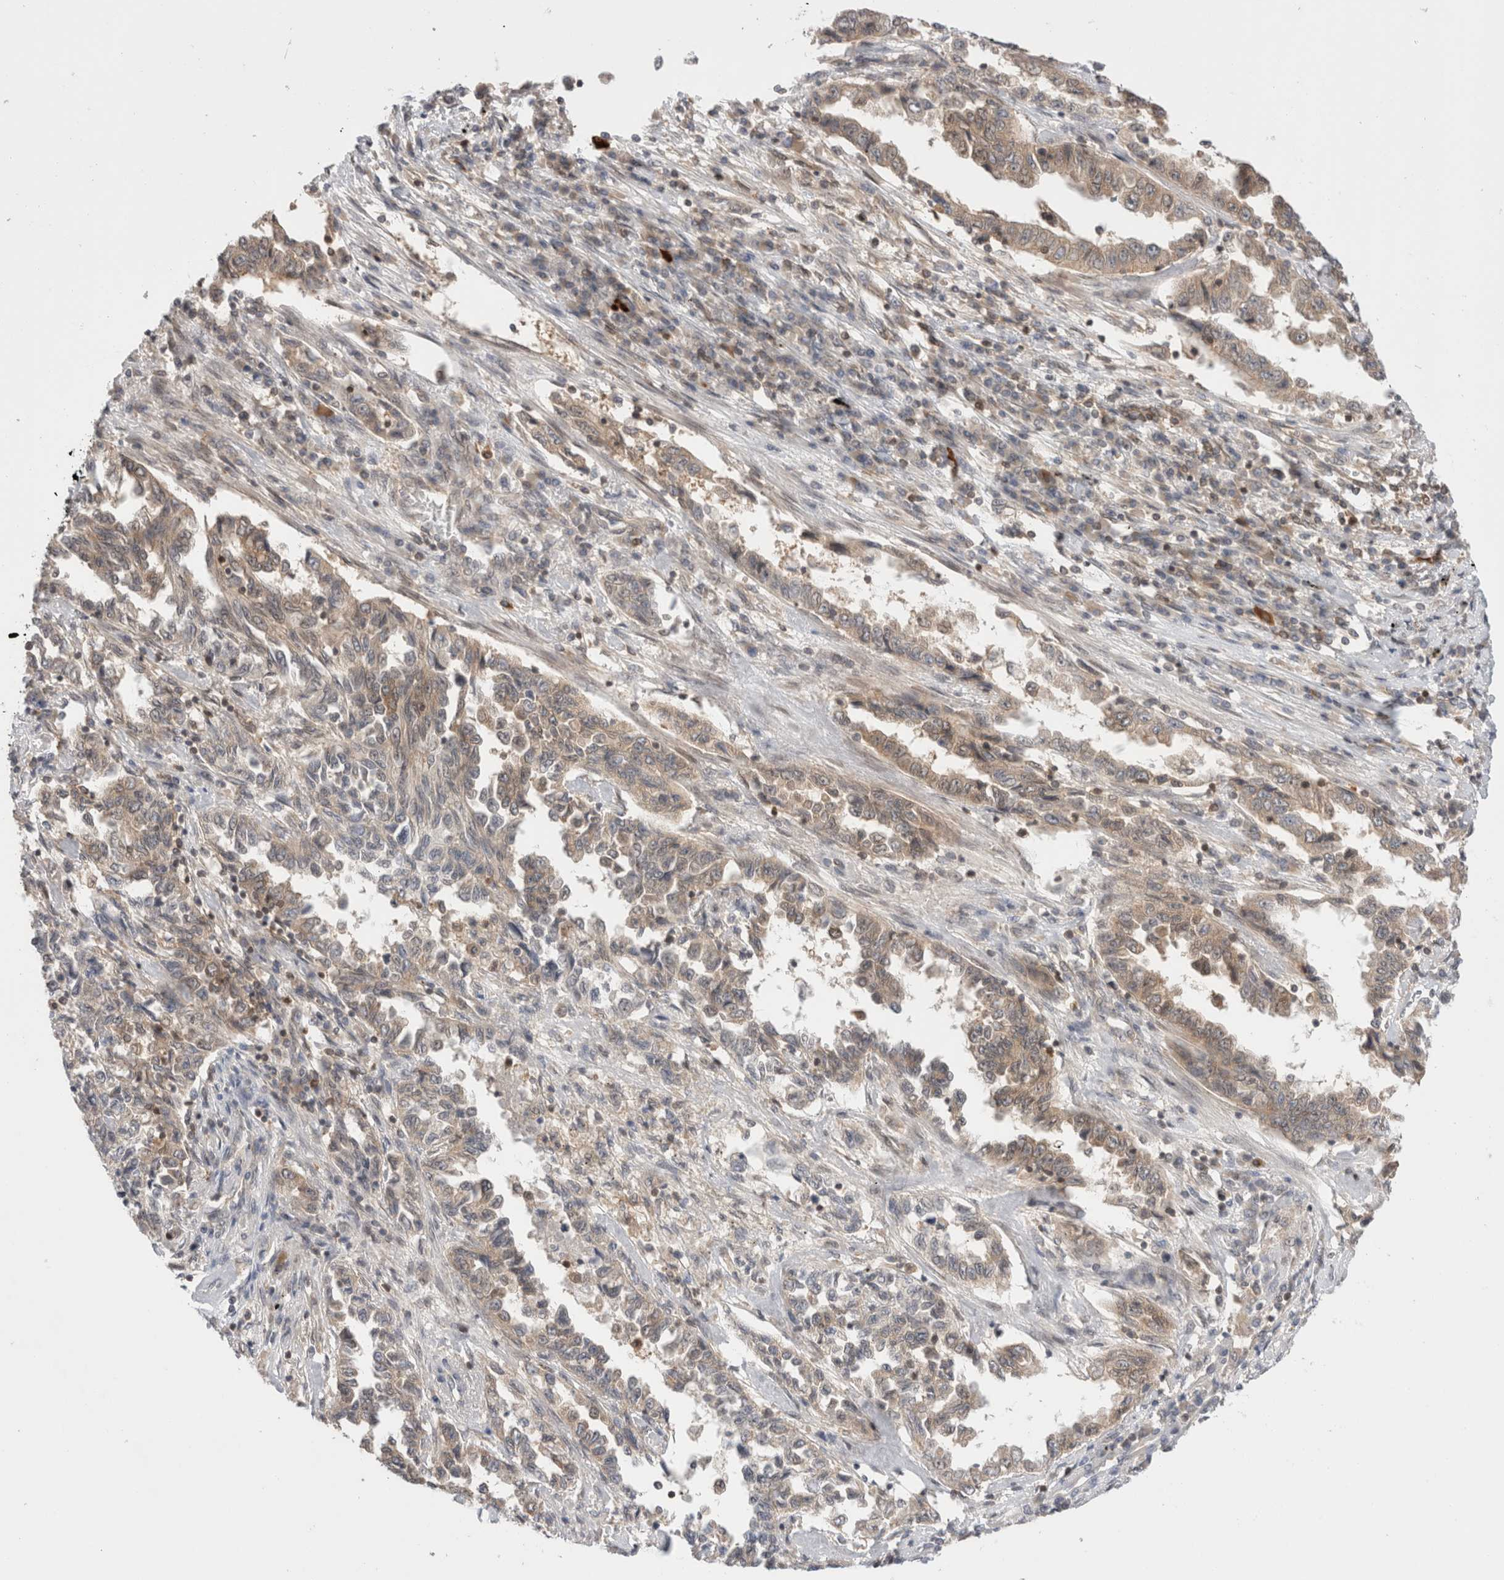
{"staining": {"intensity": "moderate", "quantity": "25%-75%", "location": "cytoplasmic/membranous"}, "tissue": "lung cancer", "cell_type": "Tumor cells", "image_type": "cancer", "snomed": [{"axis": "morphology", "description": "Adenocarcinoma, NOS"}, {"axis": "topography", "description": "Lung"}], "caption": "A high-resolution micrograph shows immunohistochemistry staining of lung cancer, which displays moderate cytoplasmic/membranous expression in about 25%-75% of tumor cells.", "gene": "NFKB1", "patient": {"sex": "female", "age": 51}}